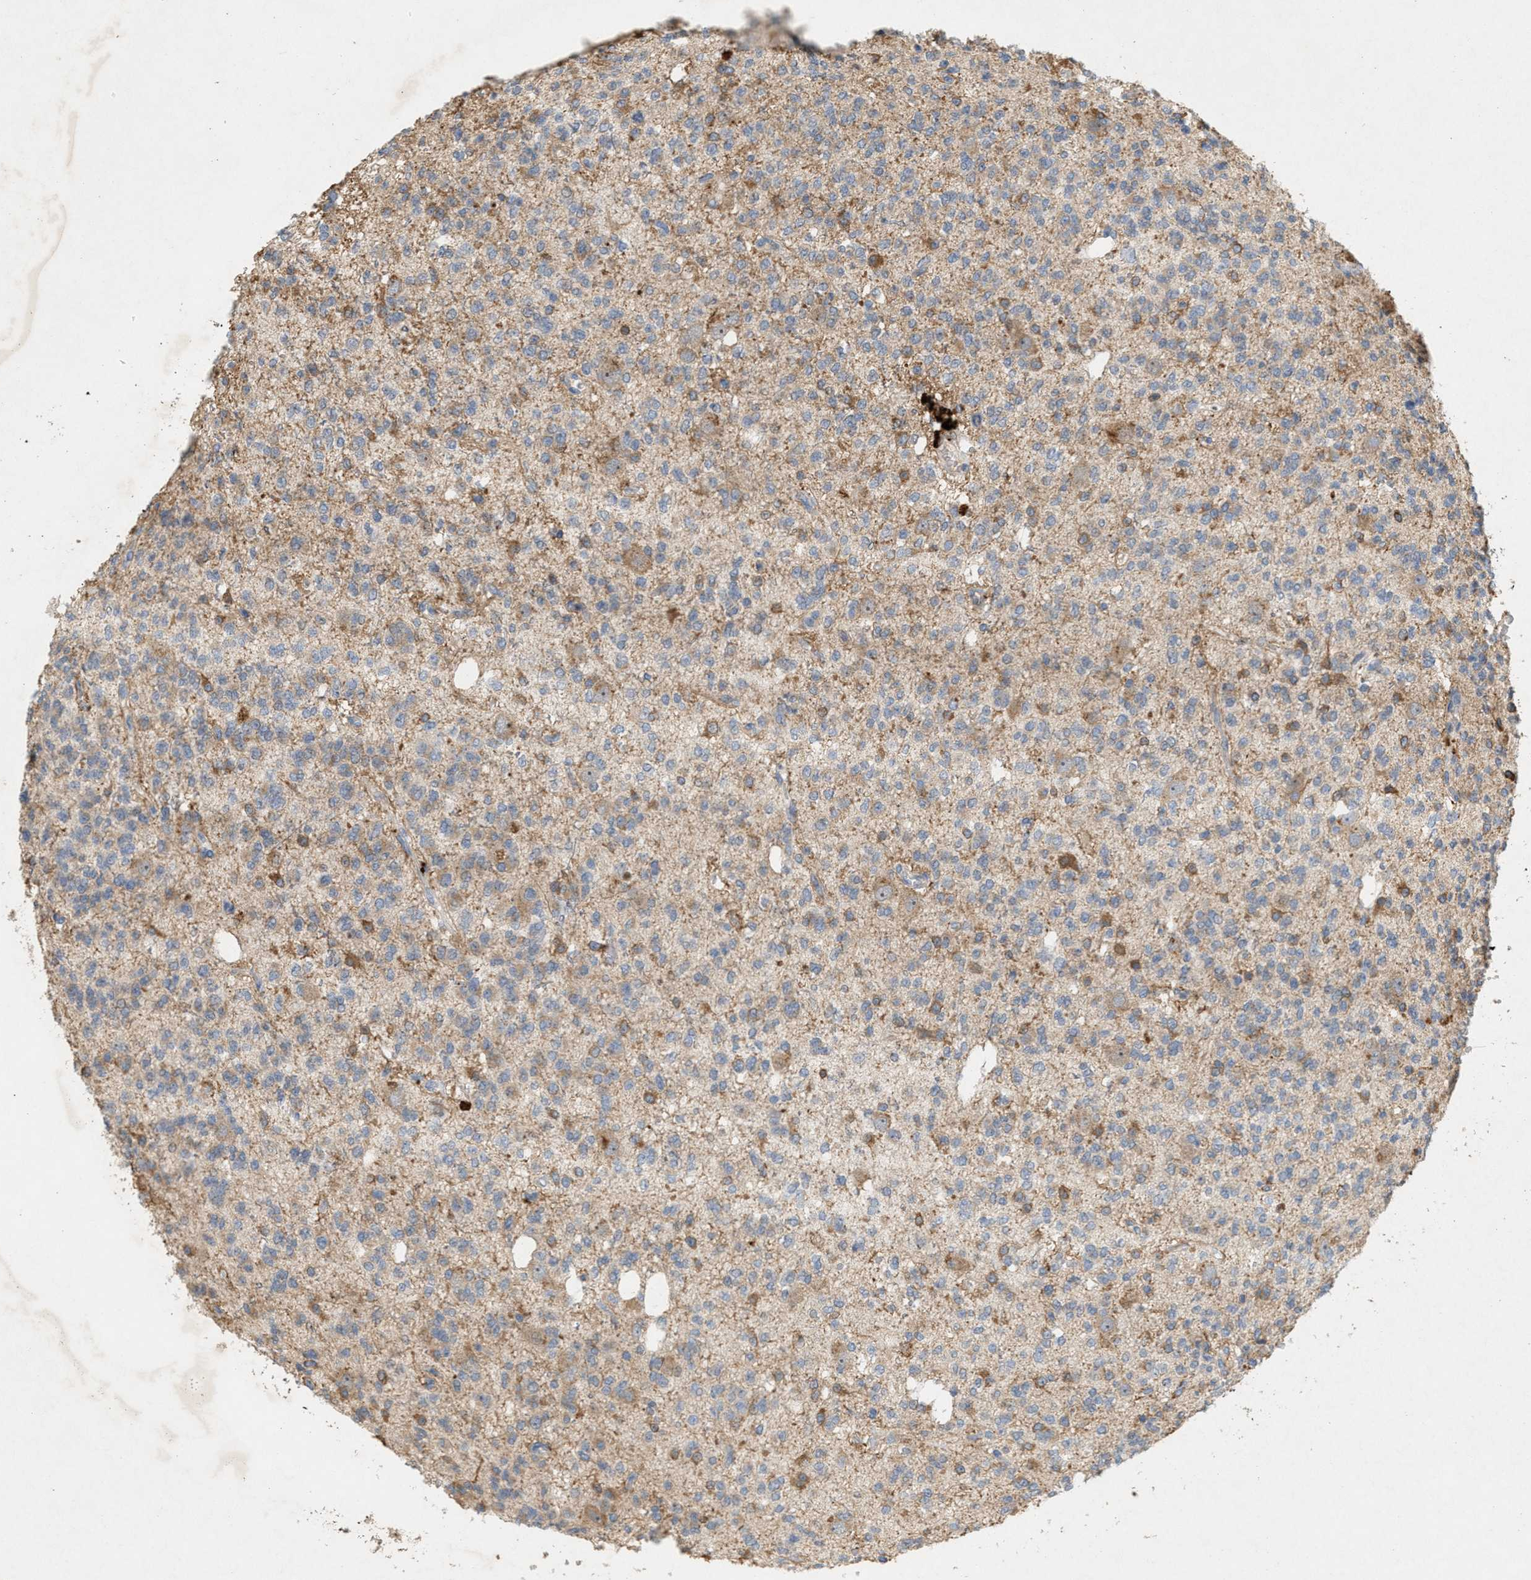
{"staining": {"intensity": "moderate", "quantity": "<25%", "location": "cytoplasmic/membranous"}, "tissue": "glioma", "cell_type": "Tumor cells", "image_type": "cancer", "snomed": [{"axis": "morphology", "description": "Glioma, malignant, Low grade"}, {"axis": "topography", "description": "Brain"}], "caption": "Moderate cytoplasmic/membranous positivity for a protein is appreciated in approximately <25% of tumor cells of glioma using IHC.", "gene": "DCAF7", "patient": {"sex": "male", "age": 38}}